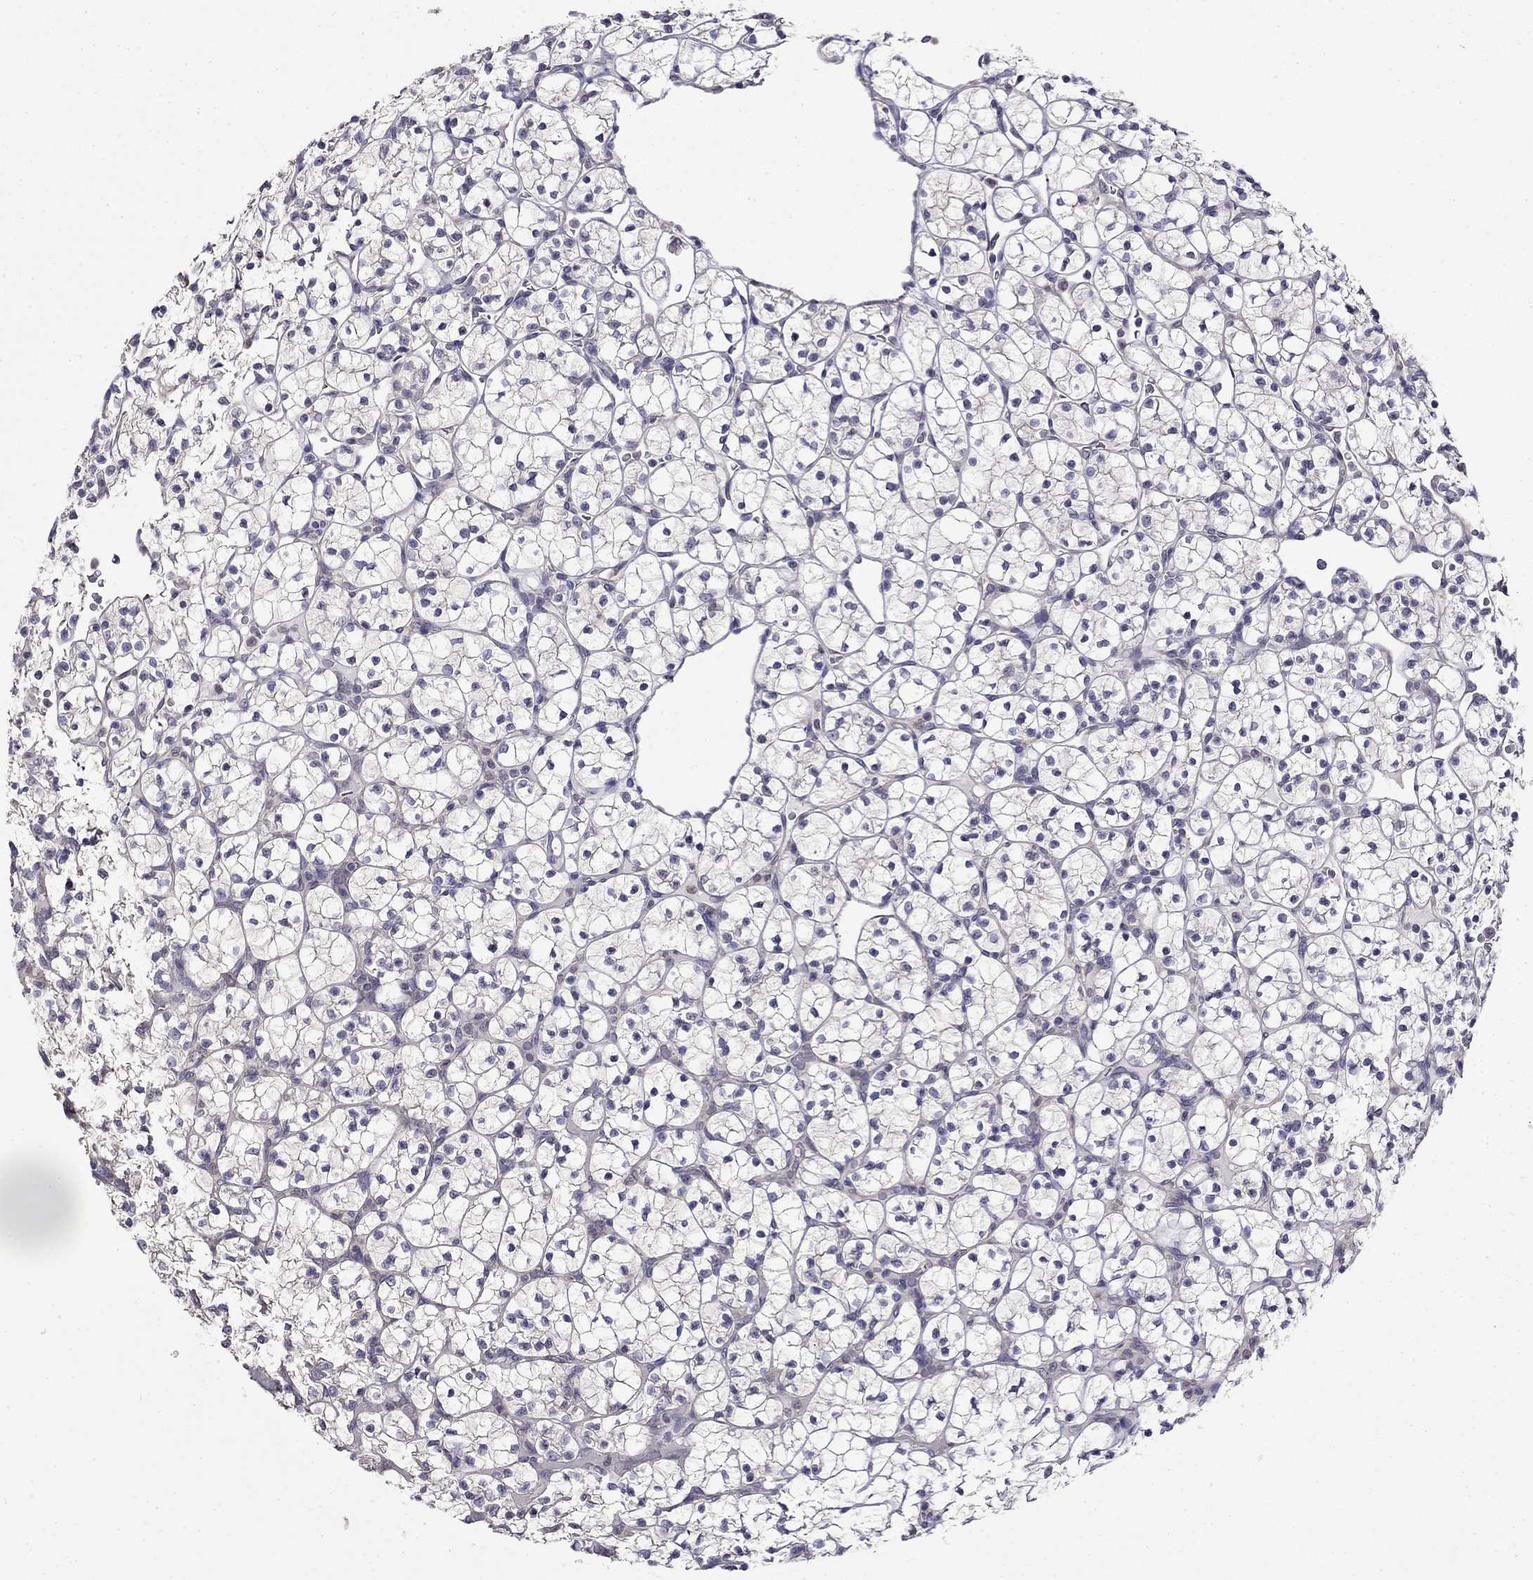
{"staining": {"intensity": "negative", "quantity": "none", "location": "none"}, "tissue": "renal cancer", "cell_type": "Tumor cells", "image_type": "cancer", "snomed": [{"axis": "morphology", "description": "Adenocarcinoma, NOS"}, {"axis": "topography", "description": "Kidney"}], "caption": "DAB immunohistochemical staining of human adenocarcinoma (renal) displays no significant positivity in tumor cells. Brightfield microscopy of immunohistochemistry (IHC) stained with DAB (3,3'-diaminobenzidine) (brown) and hematoxylin (blue), captured at high magnification.", "gene": "GUCA1B", "patient": {"sex": "female", "age": 89}}